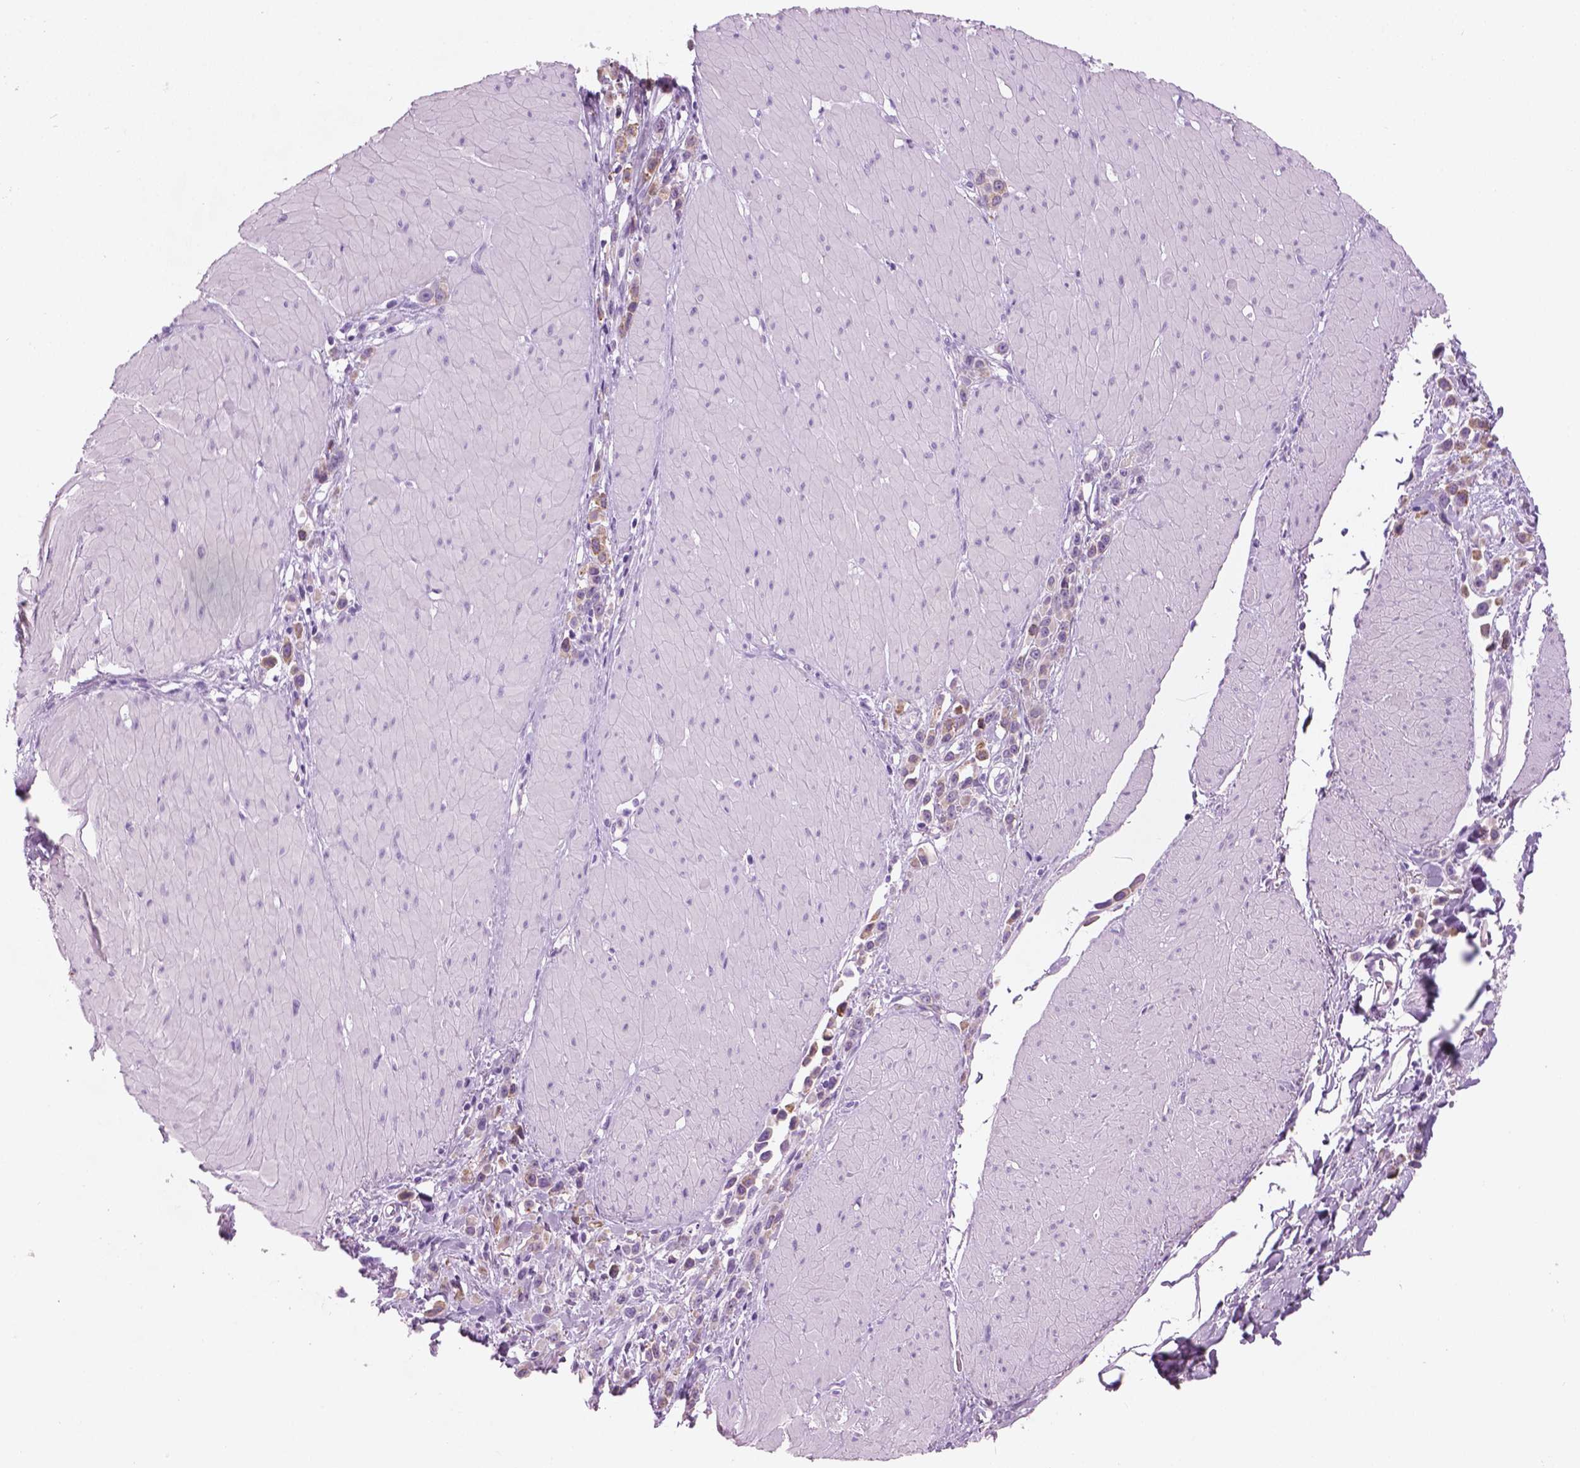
{"staining": {"intensity": "moderate", "quantity": "25%-75%", "location": "cytoplasmic/membranous"}, "tissue": "stomach cancer", "cell_type": "Tumor cells", "image_type": "cancer", "snomed": [{"axis": "morphology", "description": "Adenocarcinoma, NOS"}, {"axis": "topography", "description": "Stomach"}], "caption": "Immunohistochemical staining of human stomach cancer (adenocarcinoma) shows medium levels of moderate cytoplasmic/membranous expression in about 25%-75% of tumor cells.", "gene": "TTC29", "patient": {"sex": "male", "age": 47}}